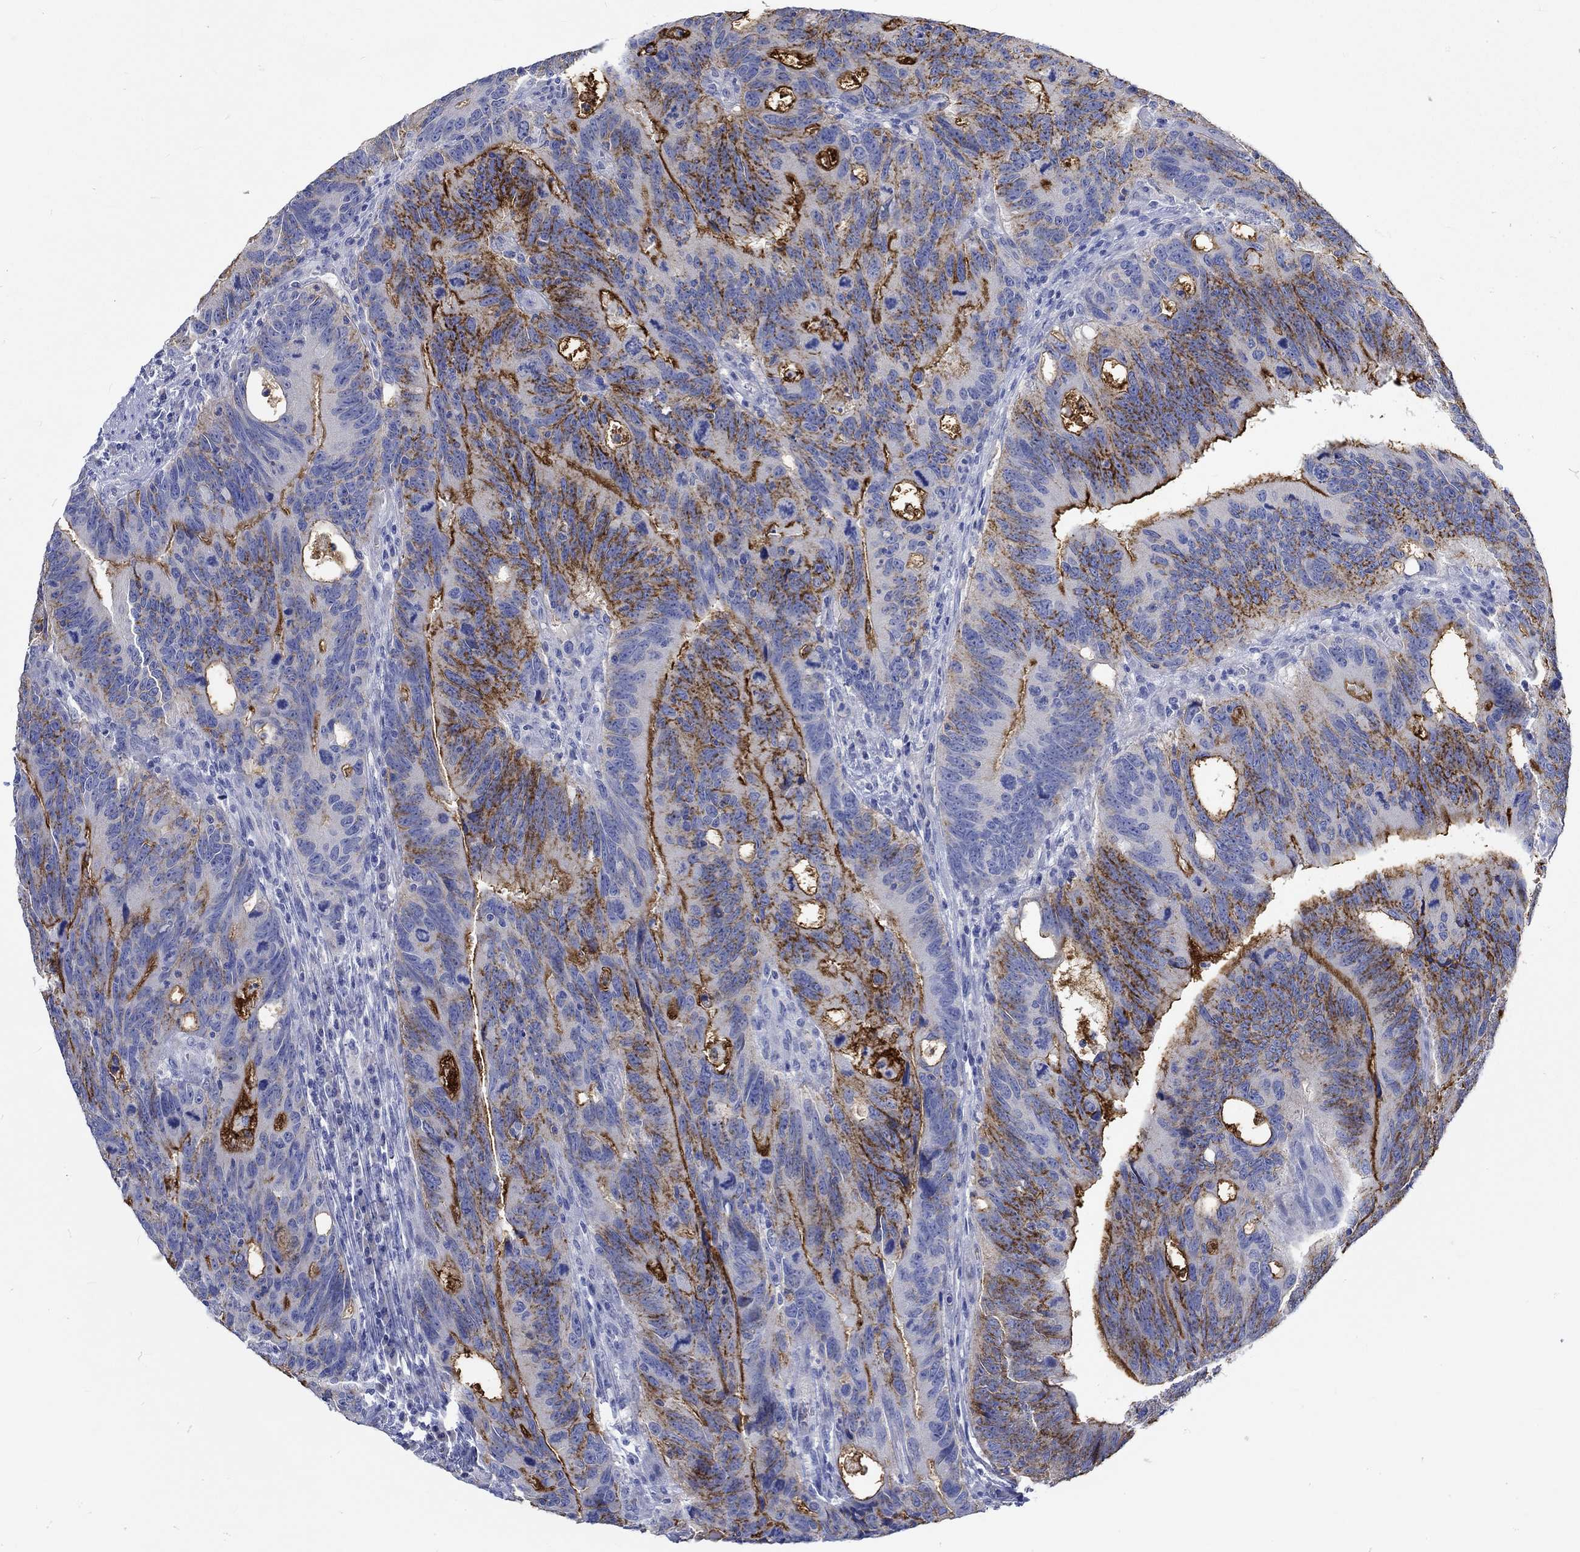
{"staining": {"intensity": "strong", "quantity": ">75%", "location": "cytoplasmic/membranous"}, "tissue": "colorectal cancer", "cell_type": "Tumor cells", "image_type": "cancer", "snomed": [{"axis": "morphology", "description": "Adenocarcinoma, NOS"}, {"axis": "topography", "description": "Colon"}], "caption": "Protein staining of adenocarcinoma (colorectal) tissue shows strong cytoplasmic/membranous expression in about >75% of tumor cells.", "gene": "KCNA1", "patient": {"sex": "female", "age": 77}}